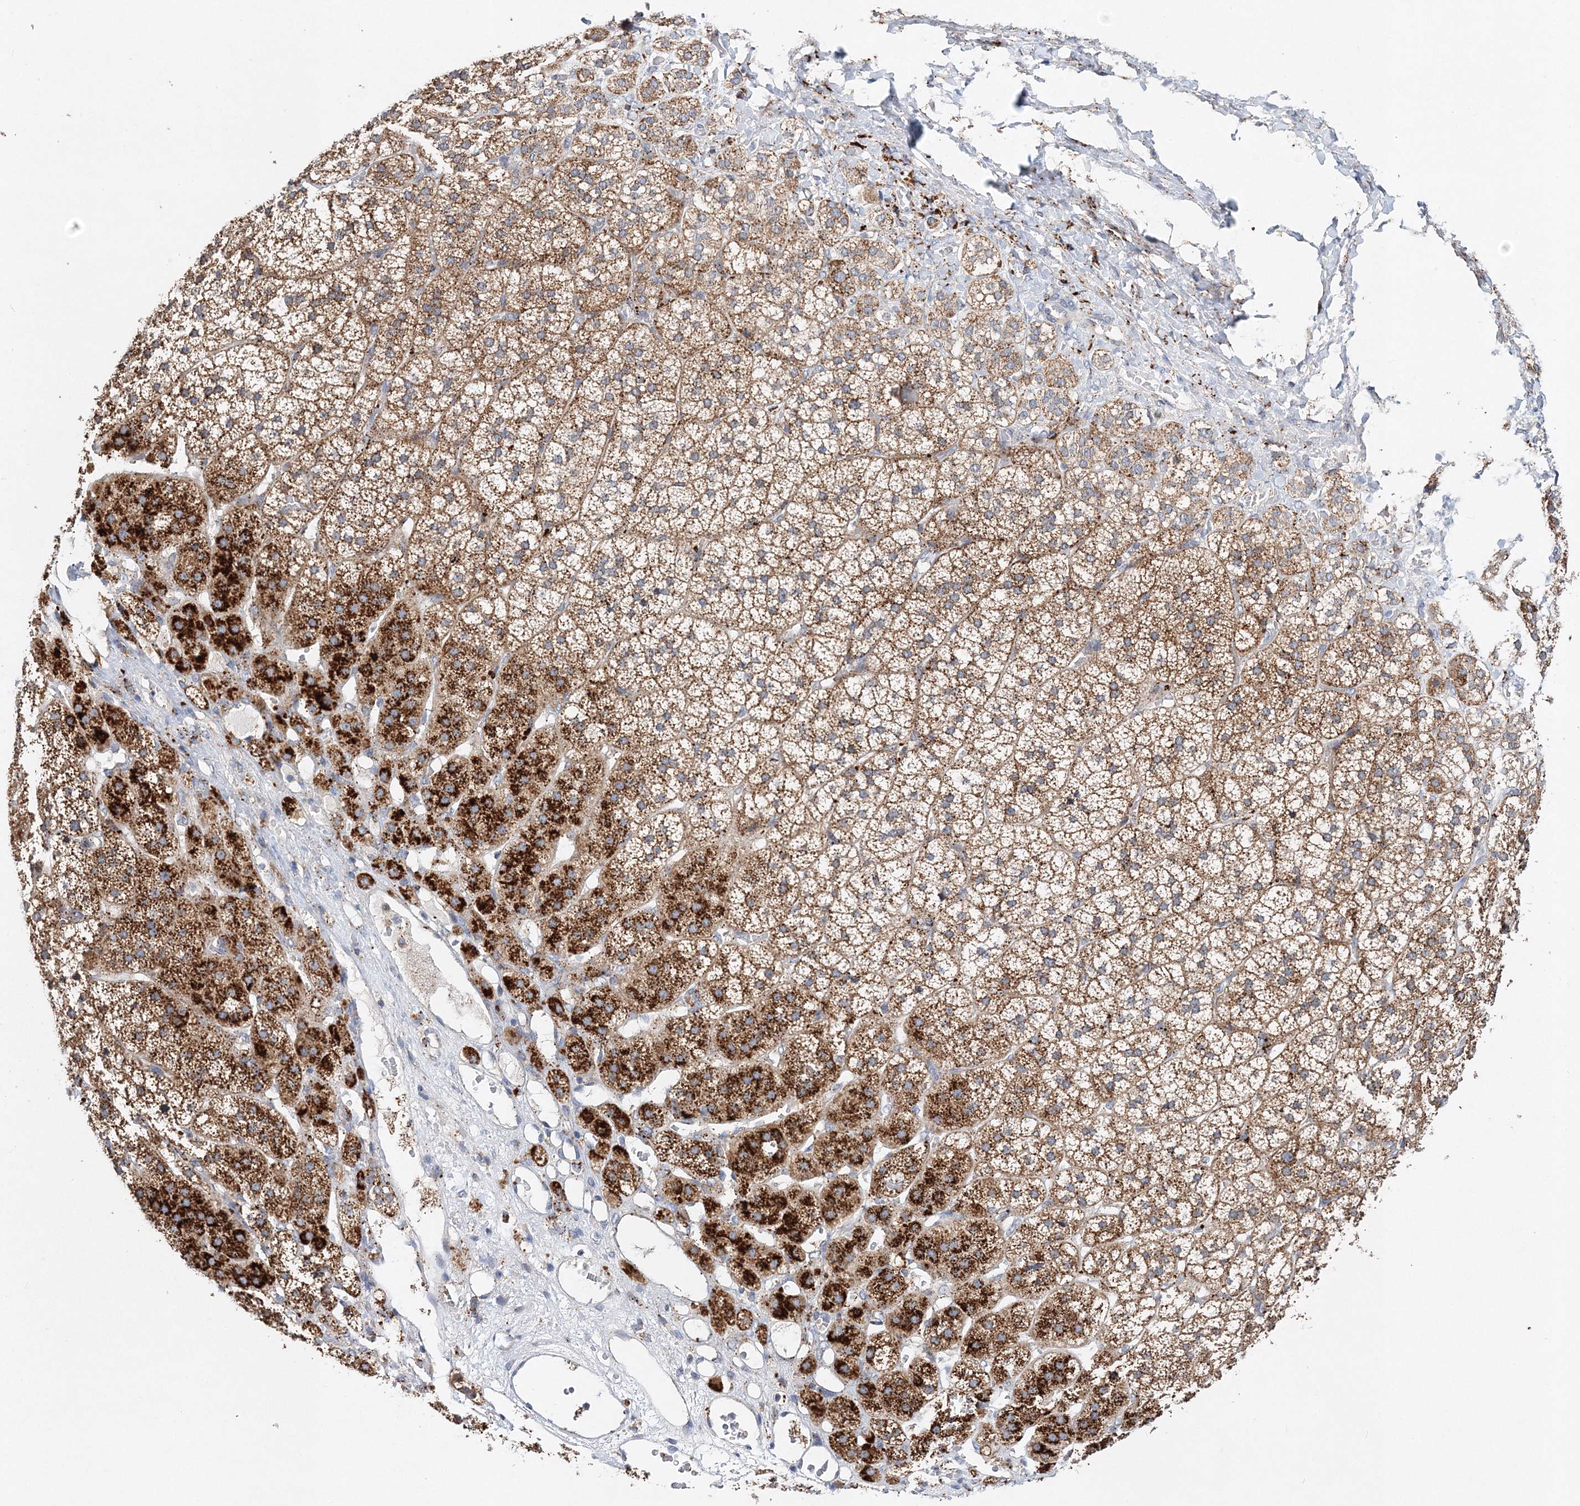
{"staining": {"intensity": "strong", "quantity": ">75%", "location": "cytoplasmic/membranous"}, "tissue": "adrenal gland", "cell_type": "Glandular cells", "image_type": "normal", "snomed": [{"axis": "morphology", "description": "Normal tissue, NOS"}, {"axis": "topography", "description": "Adrenal gland"}], "caption": "A high amount of strong cytoplasmic/membranous positivity is seen in approximately >75% of glandular cells in benign adrenal gland. (DAB = brown stain, brightfield microscopy at high magnification).", "gene": "C3orf38", "patient": {"sex": "female", "age": 44}}